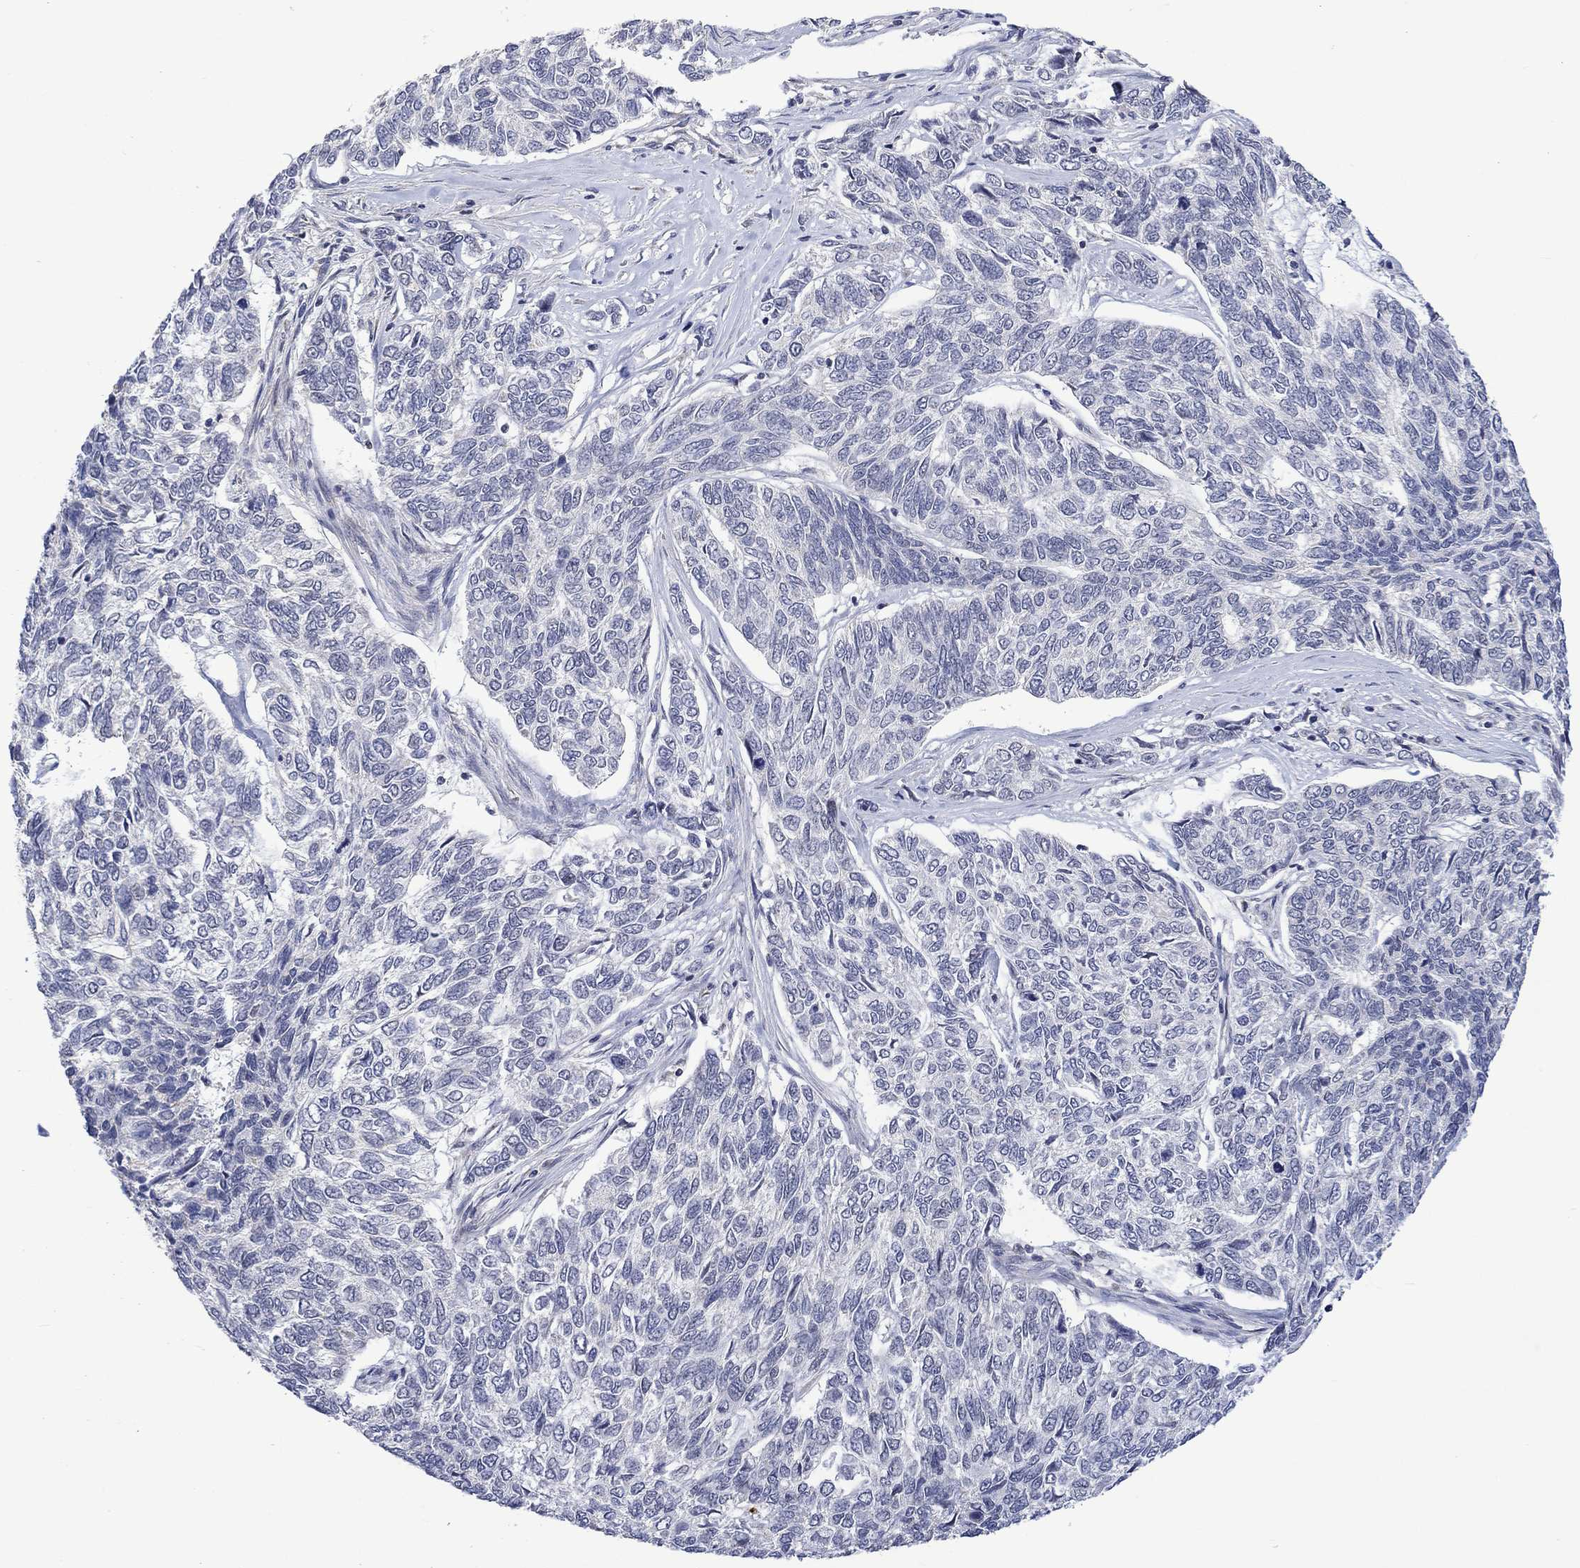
{"staining": {"intensity": "negative", "quantity": "none", "location": "none"}, "tissue": "skin cancer", "cell_type": "Tumor cells", "image_type": "cancer", "snomed": [{"axis": "morphology", "description": "Basal cell carcinoma"}, {"axis": "topography", "description": "Skin"}], "caption": "A high-resolution histopathology image shows IHC staining of skin basal cell carcinoma, which exhibits no significant expression in tumor cells. Brightfield microscopy of immunohistochemistry (IHC) stained with DAB (3,3'-diaminobenzidine) (brown) and hematoxylin (blue), captured at high magnification.", "gene": "SLC48A1", "patient": {"sex": "female", "age": 65}}